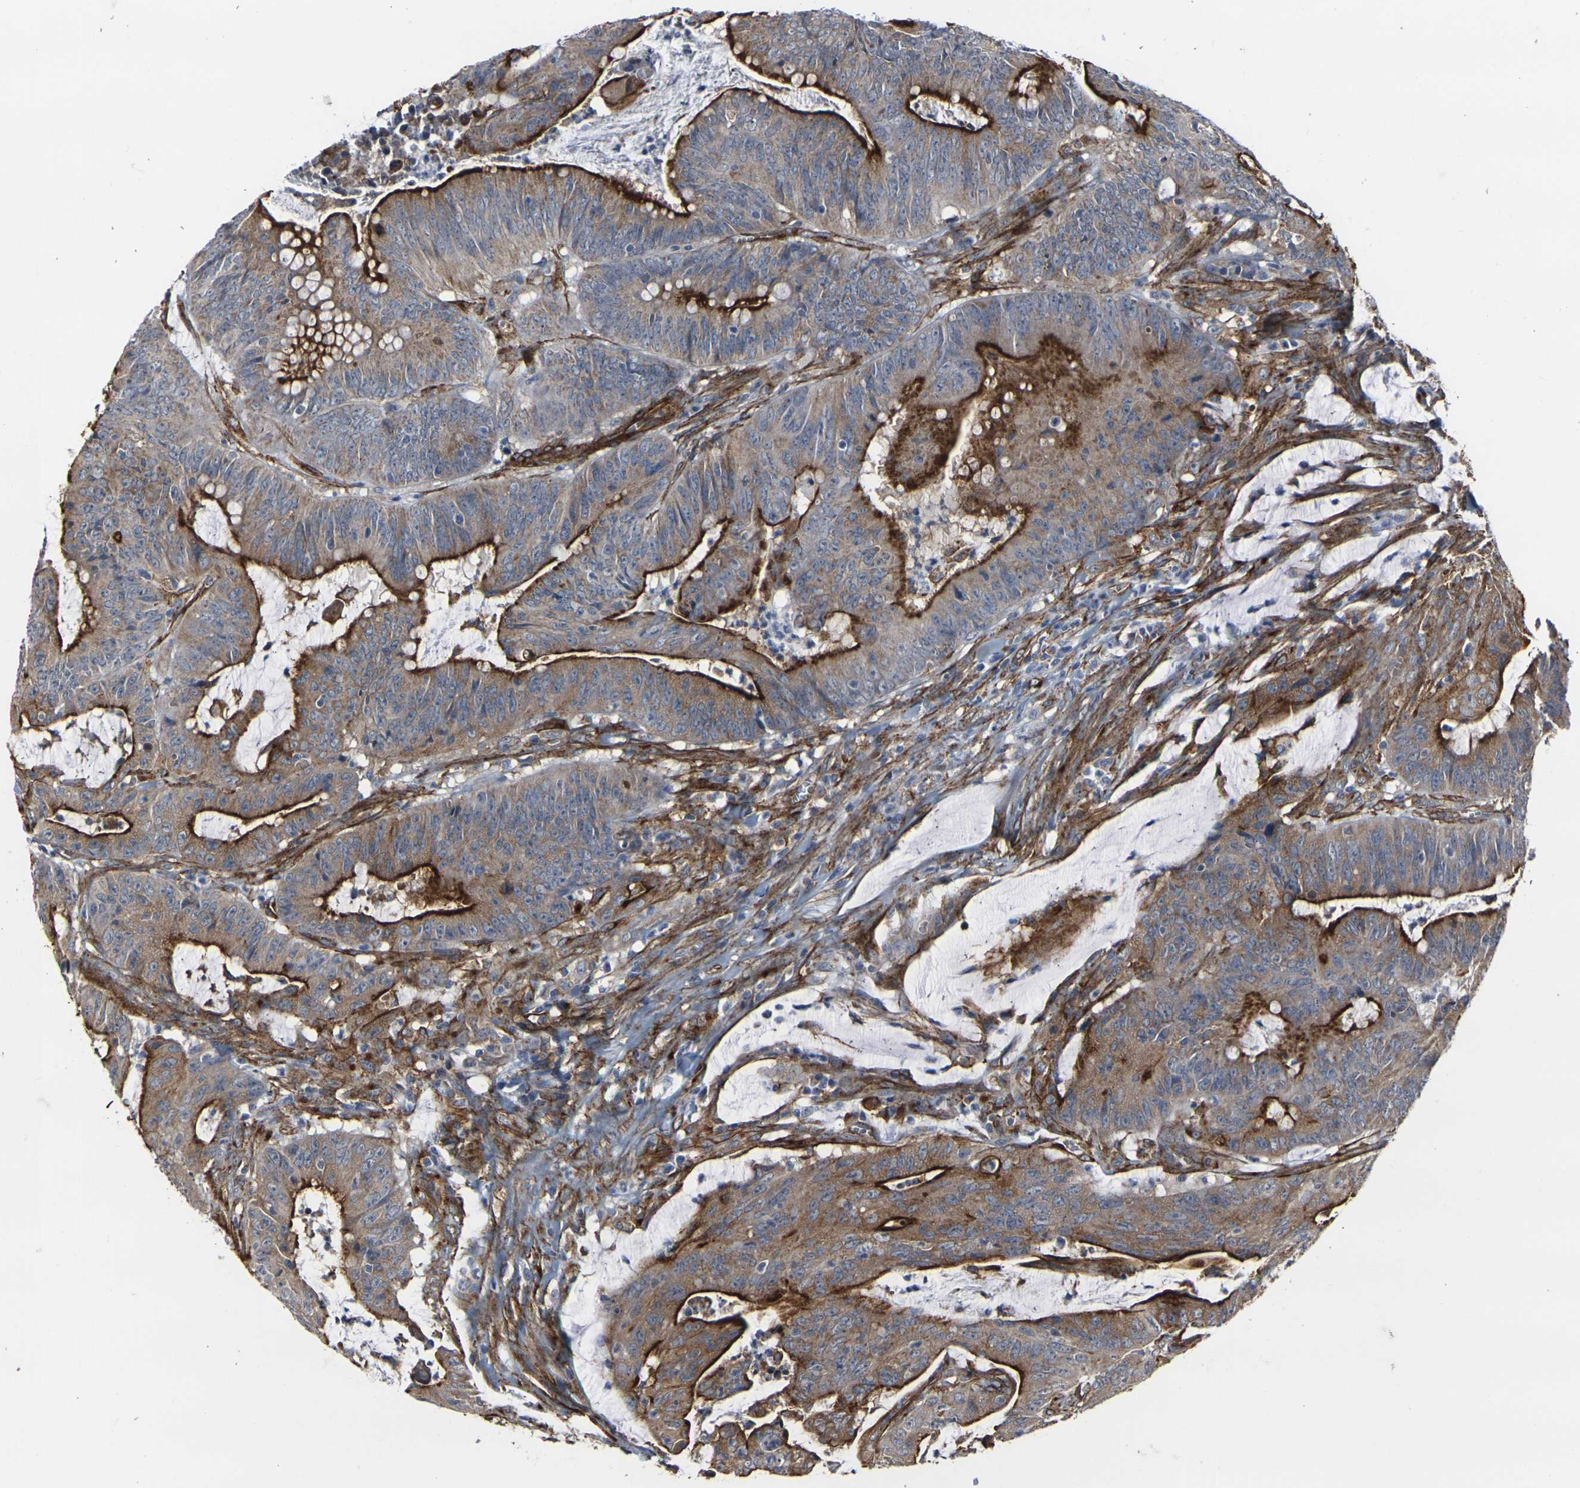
{"staining": {"intensity": "strong", "quantity": ">75%", "location": "cytoplasmic/membranous"}, "tissue": "colorectal cancer", "cell_type": "Tumor cells", "image_type": "cancer", "snomed": [{"axis": "morphology", "description": "Adenocarcinoma, NOS"}, {"axis": "topography", "description": "Colon"}], "caption": "This image displays adenocarcinoma (colorectal) stained with IHC to label a protein in brown. The cytoplasmic/membranous of tumor cells show strong positivity for the protein. Nuclei are counter-stained blue.", "gene": "MYOF", "patient": {"sex": "male", "age": 45}}